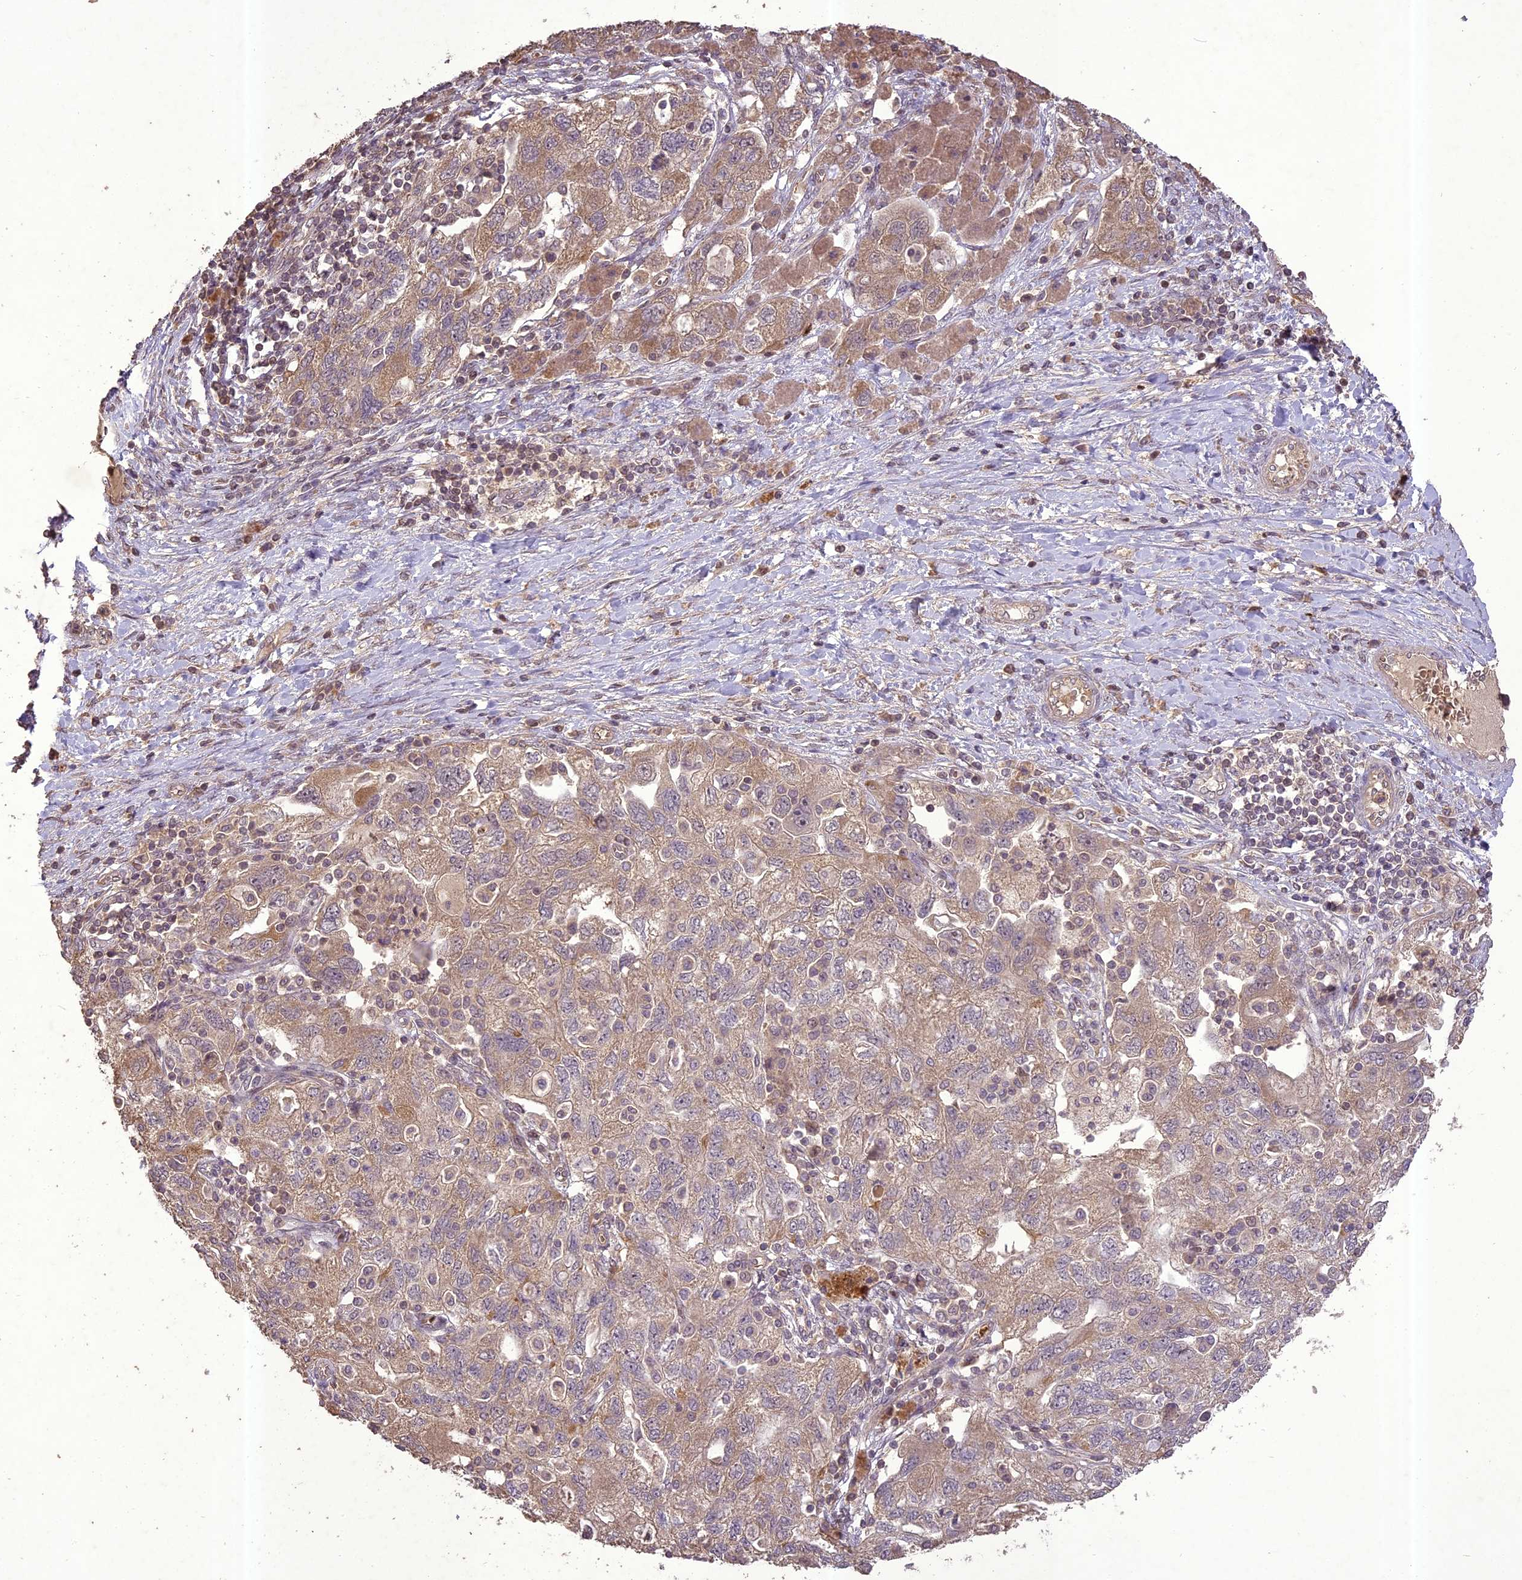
{"staining": {"intensity": "moderate", "quantity": "25%-75%", "location": "cytoplasmic/membranous"}, "tissue": "ovarian cancer", "cell_type": "Tumor cells", "image_type": "cancer", "snomed": [{"axis": "morphology", "description": "Carcinoma, NOS"}, {"axis": "morphology", "description": "Cystadenocarcinoma, serous, NOS"}, {"axis": "topography", "description": "Ovary"}], "caption": "Tumor cells show medium levels of moderate cytoplasmic/membranous expression in approximately 25%-75% of cells in human serous cystadenocarcinoma (ovarian).", "gene": "TIGD7", "patient": {"sex": "female", "age": 69}}